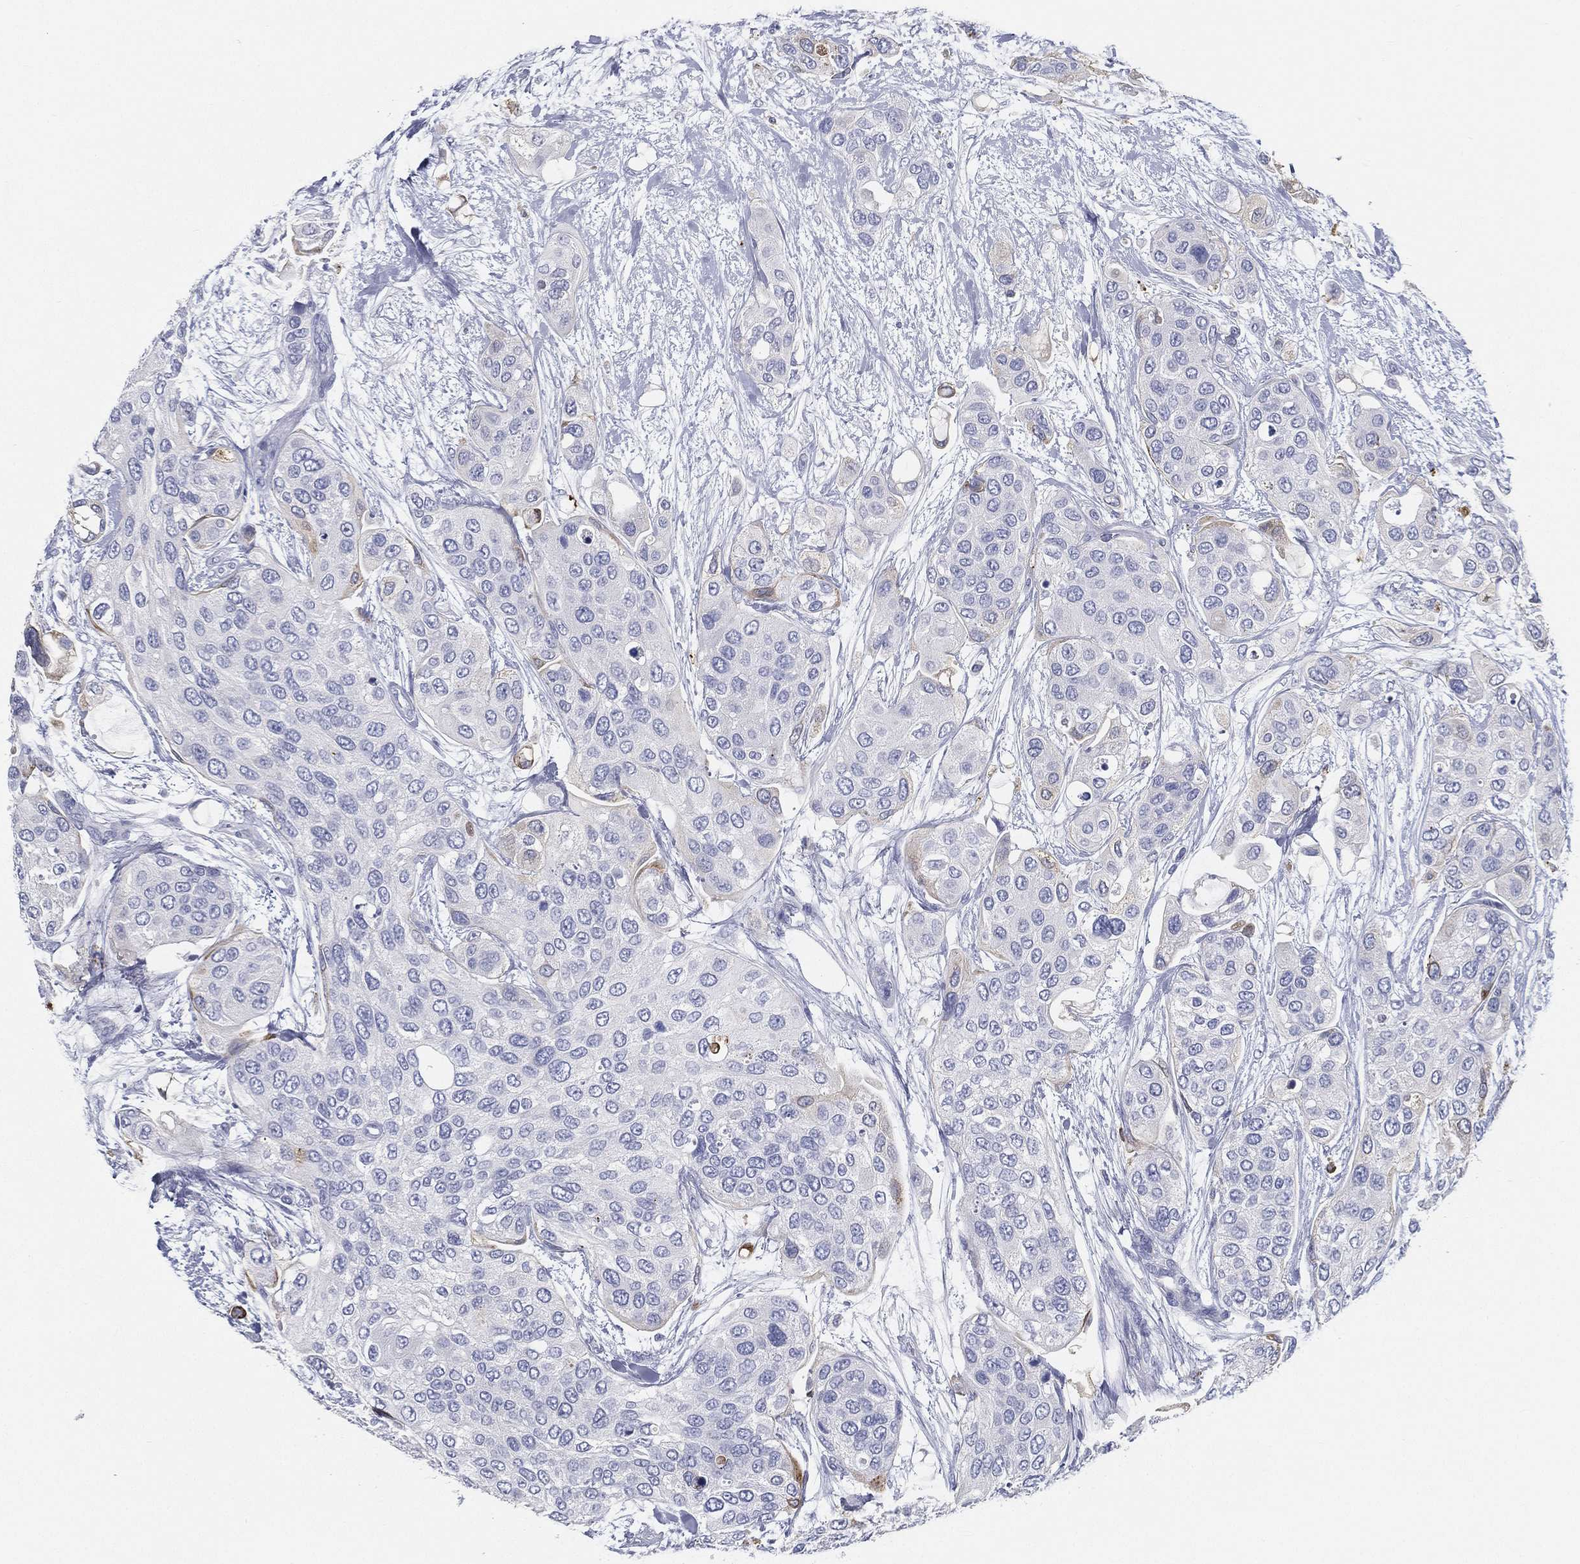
{"staining": {"intensity": "negative", "quantity": "none", "location": "none"}, "tissue": "urothelial cancer", "cell_type": "Tumor cells", "image_type": "cancer", "snomed": [{"axis": "morphology", "description": "Urothelial carcinoma, High grade"}, {"axis": "topography", "description": "Urinary bladder"}], "caption": "IHC micrograph of neoplastic tissue: high-grade urothelial carcinoma stained with DAB reveals no significant protein positivity in tumor cells.", "gene": "STS", "patient": {"sex": "male", "age": 77}}